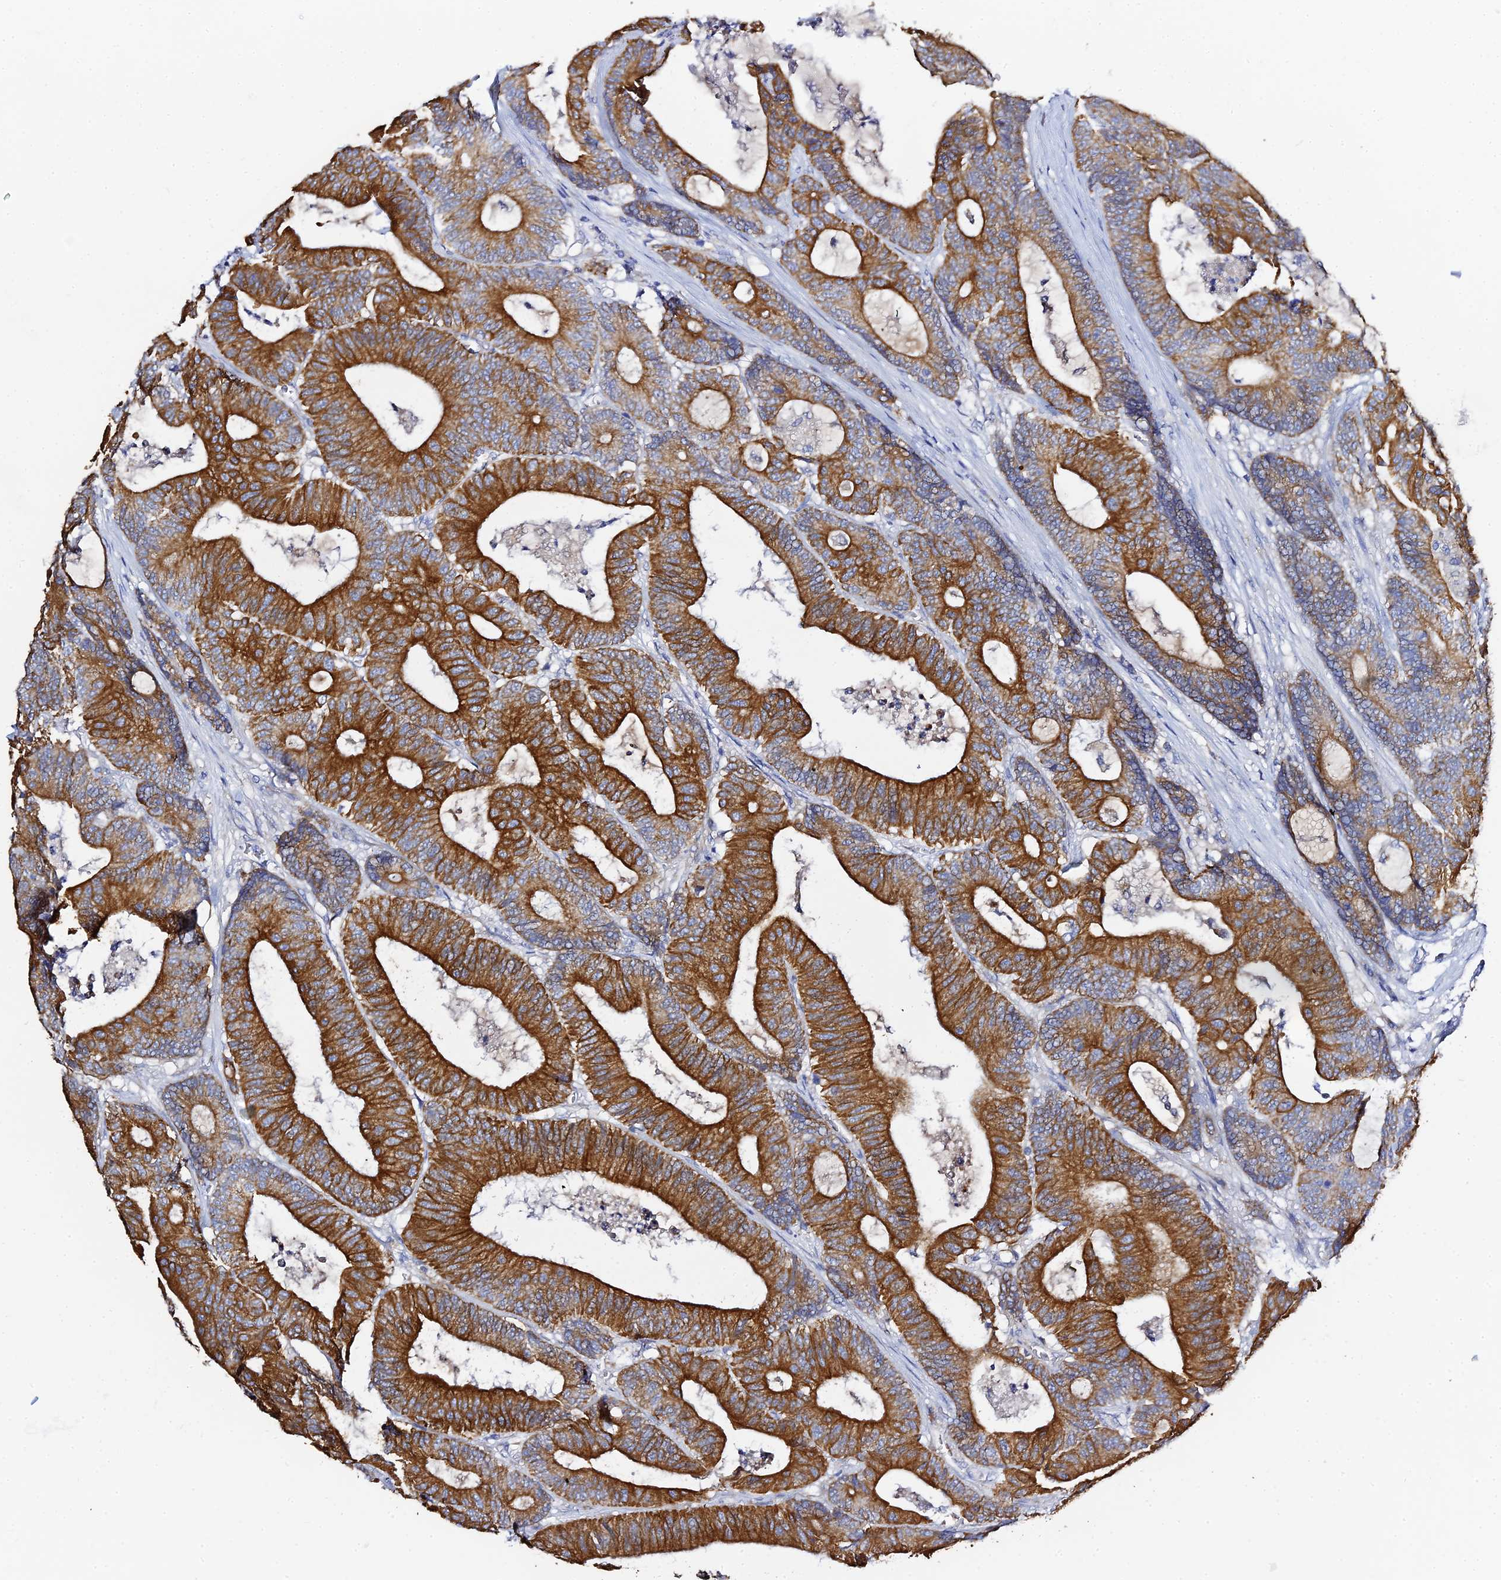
{"staining": {"intensity": "strong", "quantity": ">75%", "location": "cytoplasmic/membranous"}, "tissue": "colorectal cancer", "cell_type": "Tumor cells", "image_type": "cancer", "snomed": [{"axis": "morphology", "description": "Adenocarcinoma, NOS"}, {"axis": "topography", "description": "Colon"}], "caption": "Immunohistochemical staining of human colorectal cancer demonstrates high levels of strong cytoplasmic/membranous protein positivity in about >75% of tumor cells. Ihc stains the protein of interest in brown and the nuclei are stained blue.", "gene": "ZXDA", "patient": {"sex": "female", "age": 84}}